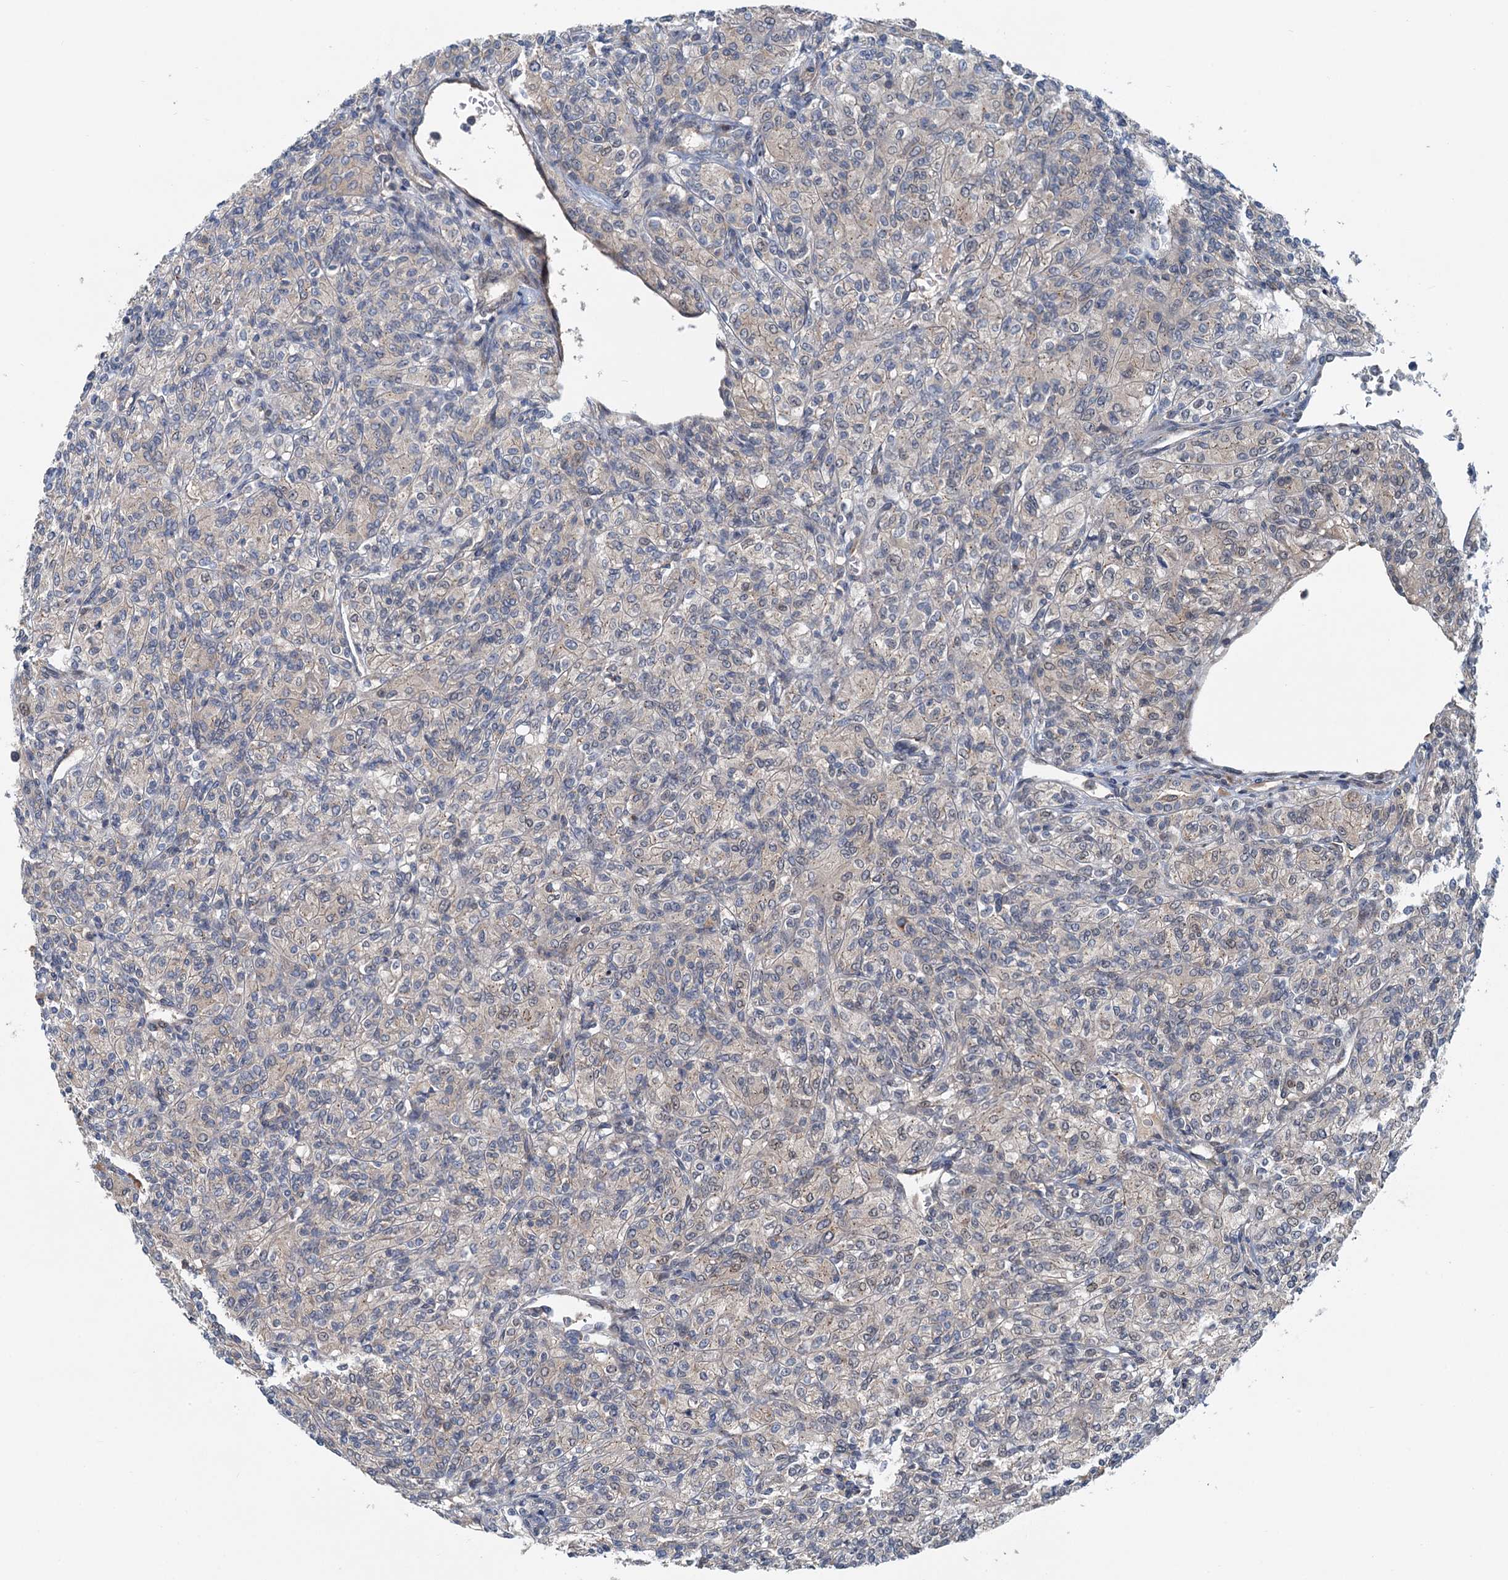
{"staining": {"intensity": "negative", "quantity": "none", "location": "none"}, "tissue": "renal cancer", "cell_type": "Tumor cells", "image_type": "cancer", "snomed": [{"axis": "morphology", "description": "Adenocarcinoma, NOS"}, {"axis": "topography", "description": "Kidney"}], "caption": "Immunohistochemical staining of renal adenocarcinoma demonstrates no significant positivity in tumor cells. (DAB (3,3'-diaminobenzidine) immunohistochemistry visualized using brightfield microscopy, high magnification).", "gene": "DYNC2I2", "patient": {"sex": "male", "age": 77}}